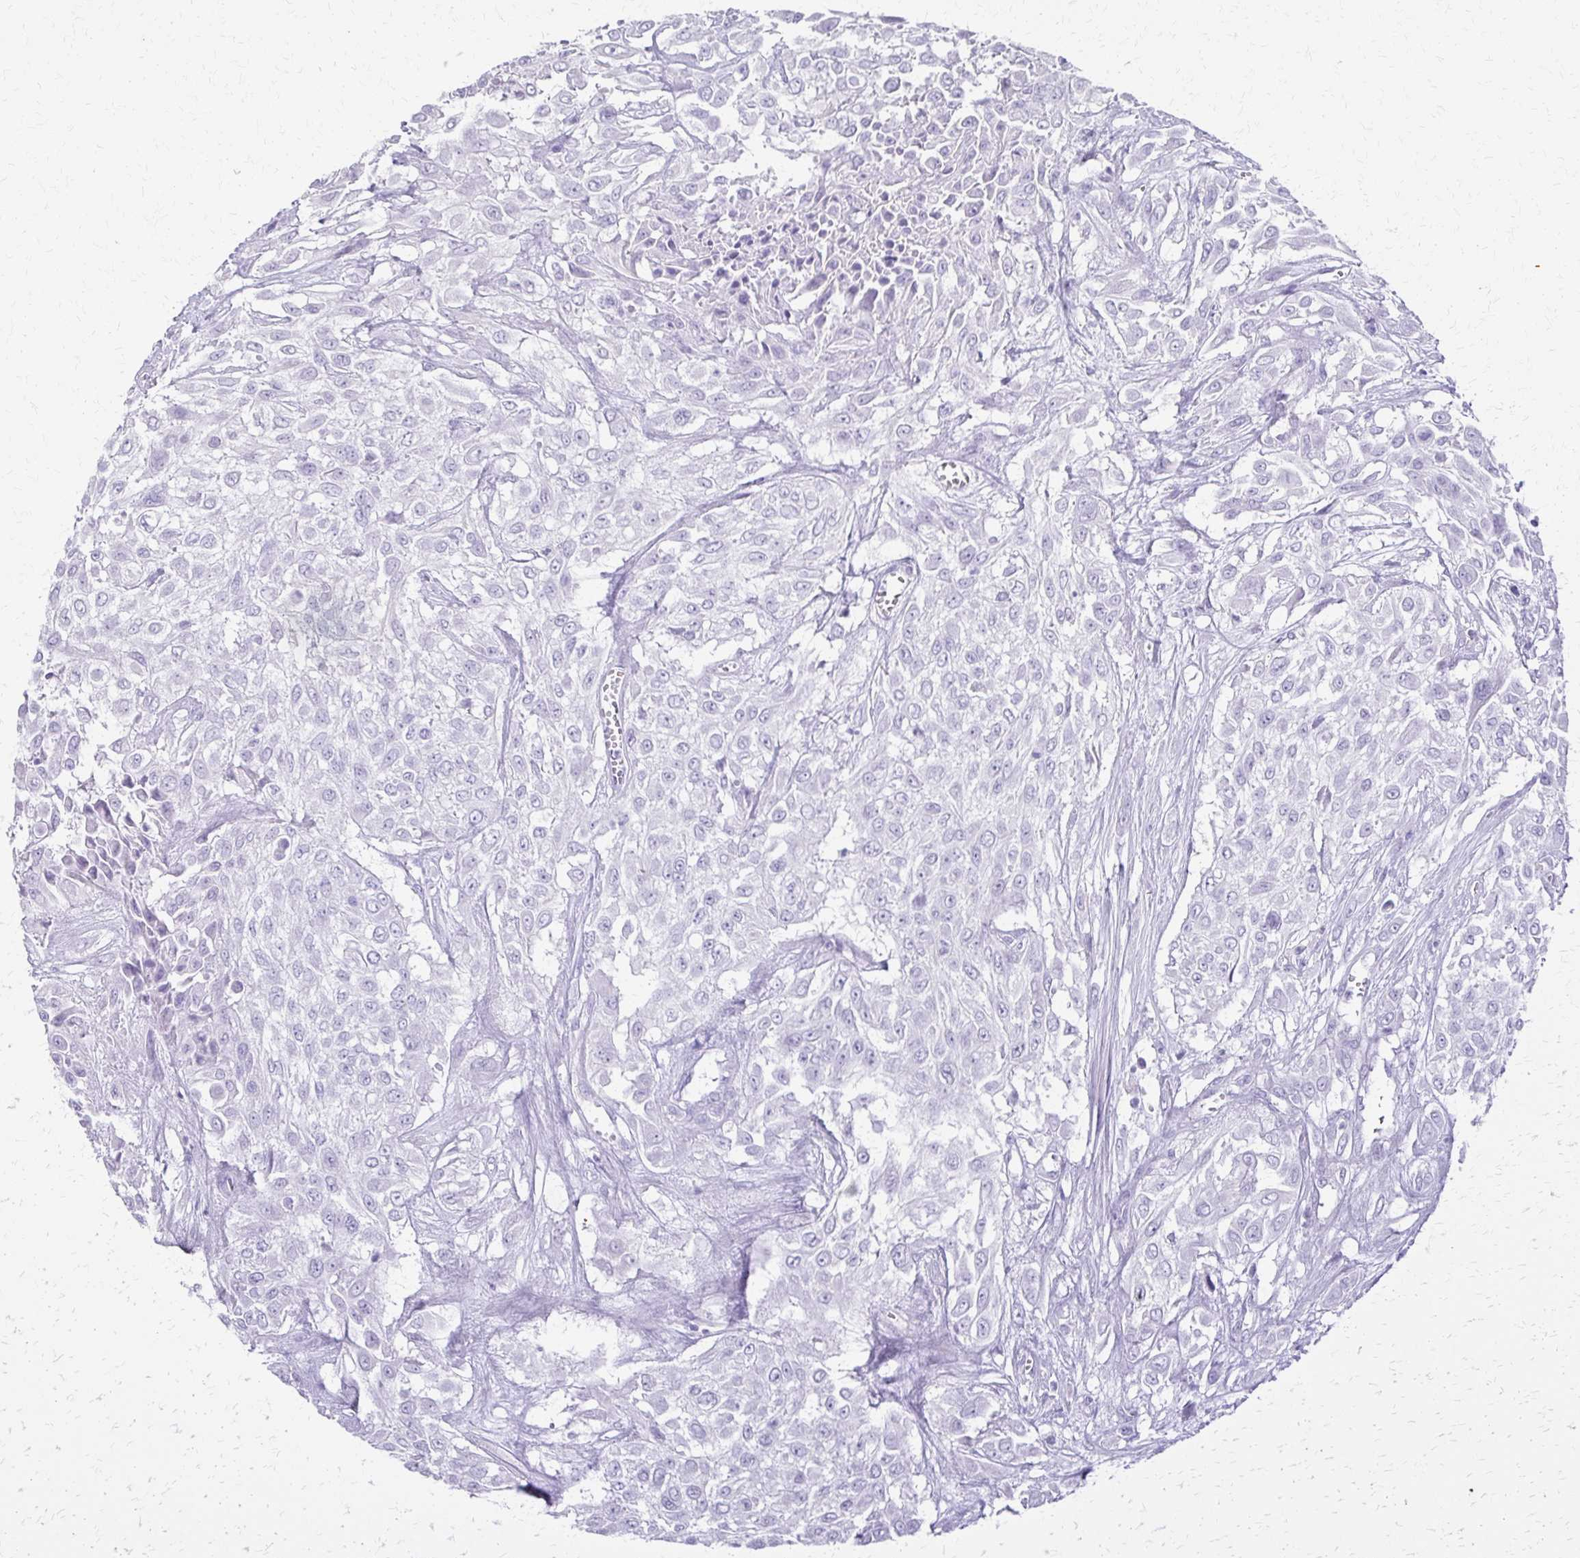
{"staining": {"intensity": "negative", "quantity": "none", "location": "none"}, "tissue": "urothelial cancer", "cell_type": "Tumor cells", "image_type": "cancer", "snomed": [{"axis": "morphology", "description": "Urothelial carcinoma, High grade"}, {"axis": "topography", "description": "Urinary bladder"}], "caption": "DAB immunohistochemical staining of urothelial cancer shows no significant expression in tumor cells.", "gene": "CYB5A", "patient": {"sex": "male", "age": 57}}